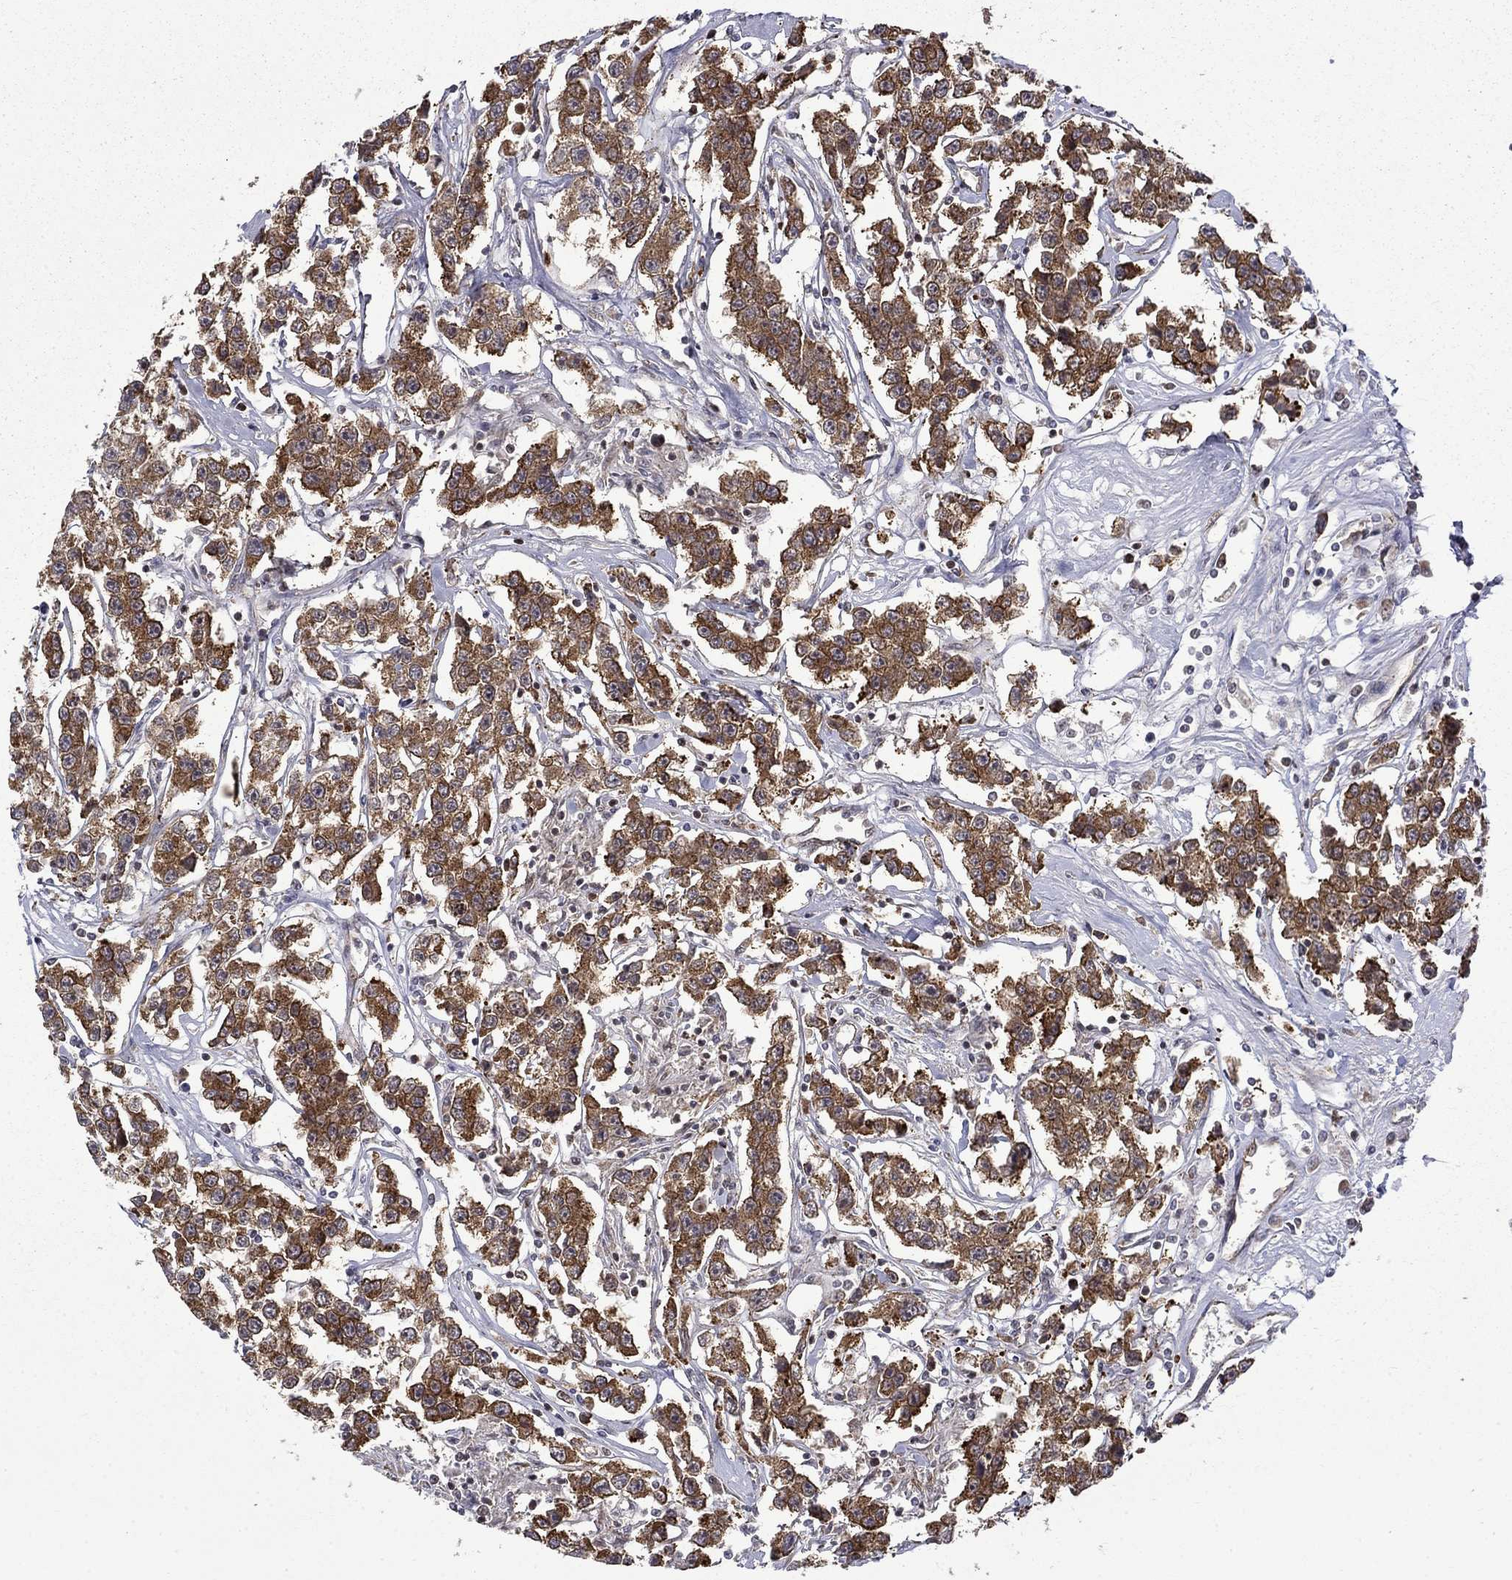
{"staining": {"intensity": "strong", "quantity": ">75%", "location": "cytoplasmic/membranous"}, "tissue": "testis cancer", "cell_type": "Tumor cells", "image_type": "cancer", "snomed": [{"axis": "morphology", "description": "Seminoma, NOS"}, {"axis": "topography", "description": "Testis"}], "caption": "Testis cancer stained with a protein marker shows strong staining in tumor cells.", "gene": "KPNA3", "patient": {"sex": "male", "age": 59}}